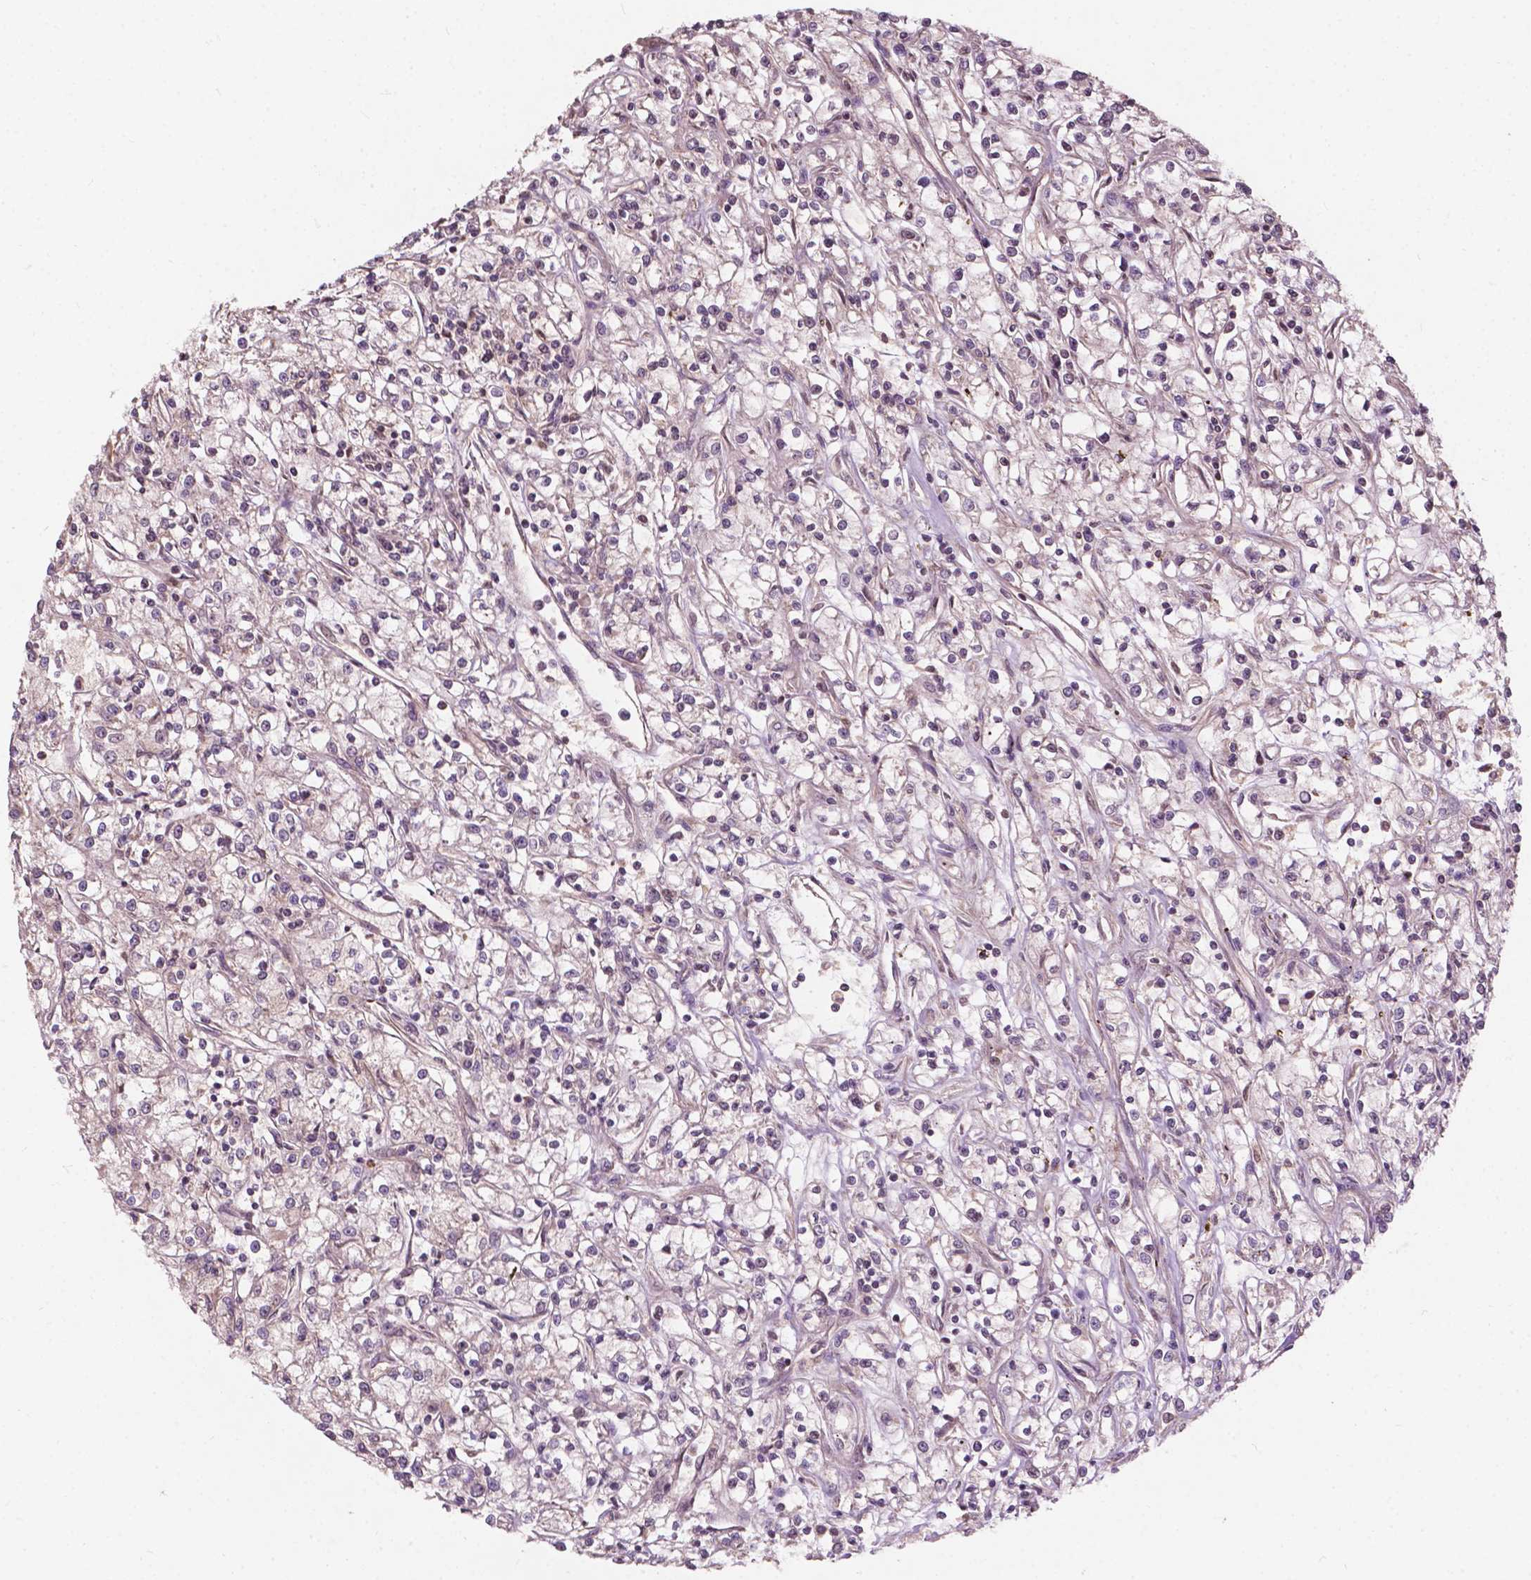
{"staining": {"intensity": "negative", "quantity": "none", "location": "none"}, "tissue": "renal cancer", "cell_type": "Tumor cells", "image_type": "cancer", "snomed": [{"axis": "morphology", "description": "Adenocarcinoma, NOS"}, {"axis": "topography", "description": "Kidney"}], "caption": "The histopathology image demonstrates no staining of tumor cells in adenocarcinoma (renal). (IHC, brightfield microscopy, high magnification).", "gene": "CDC42BPA", "patient": {"sex": "female", "age": 59}}